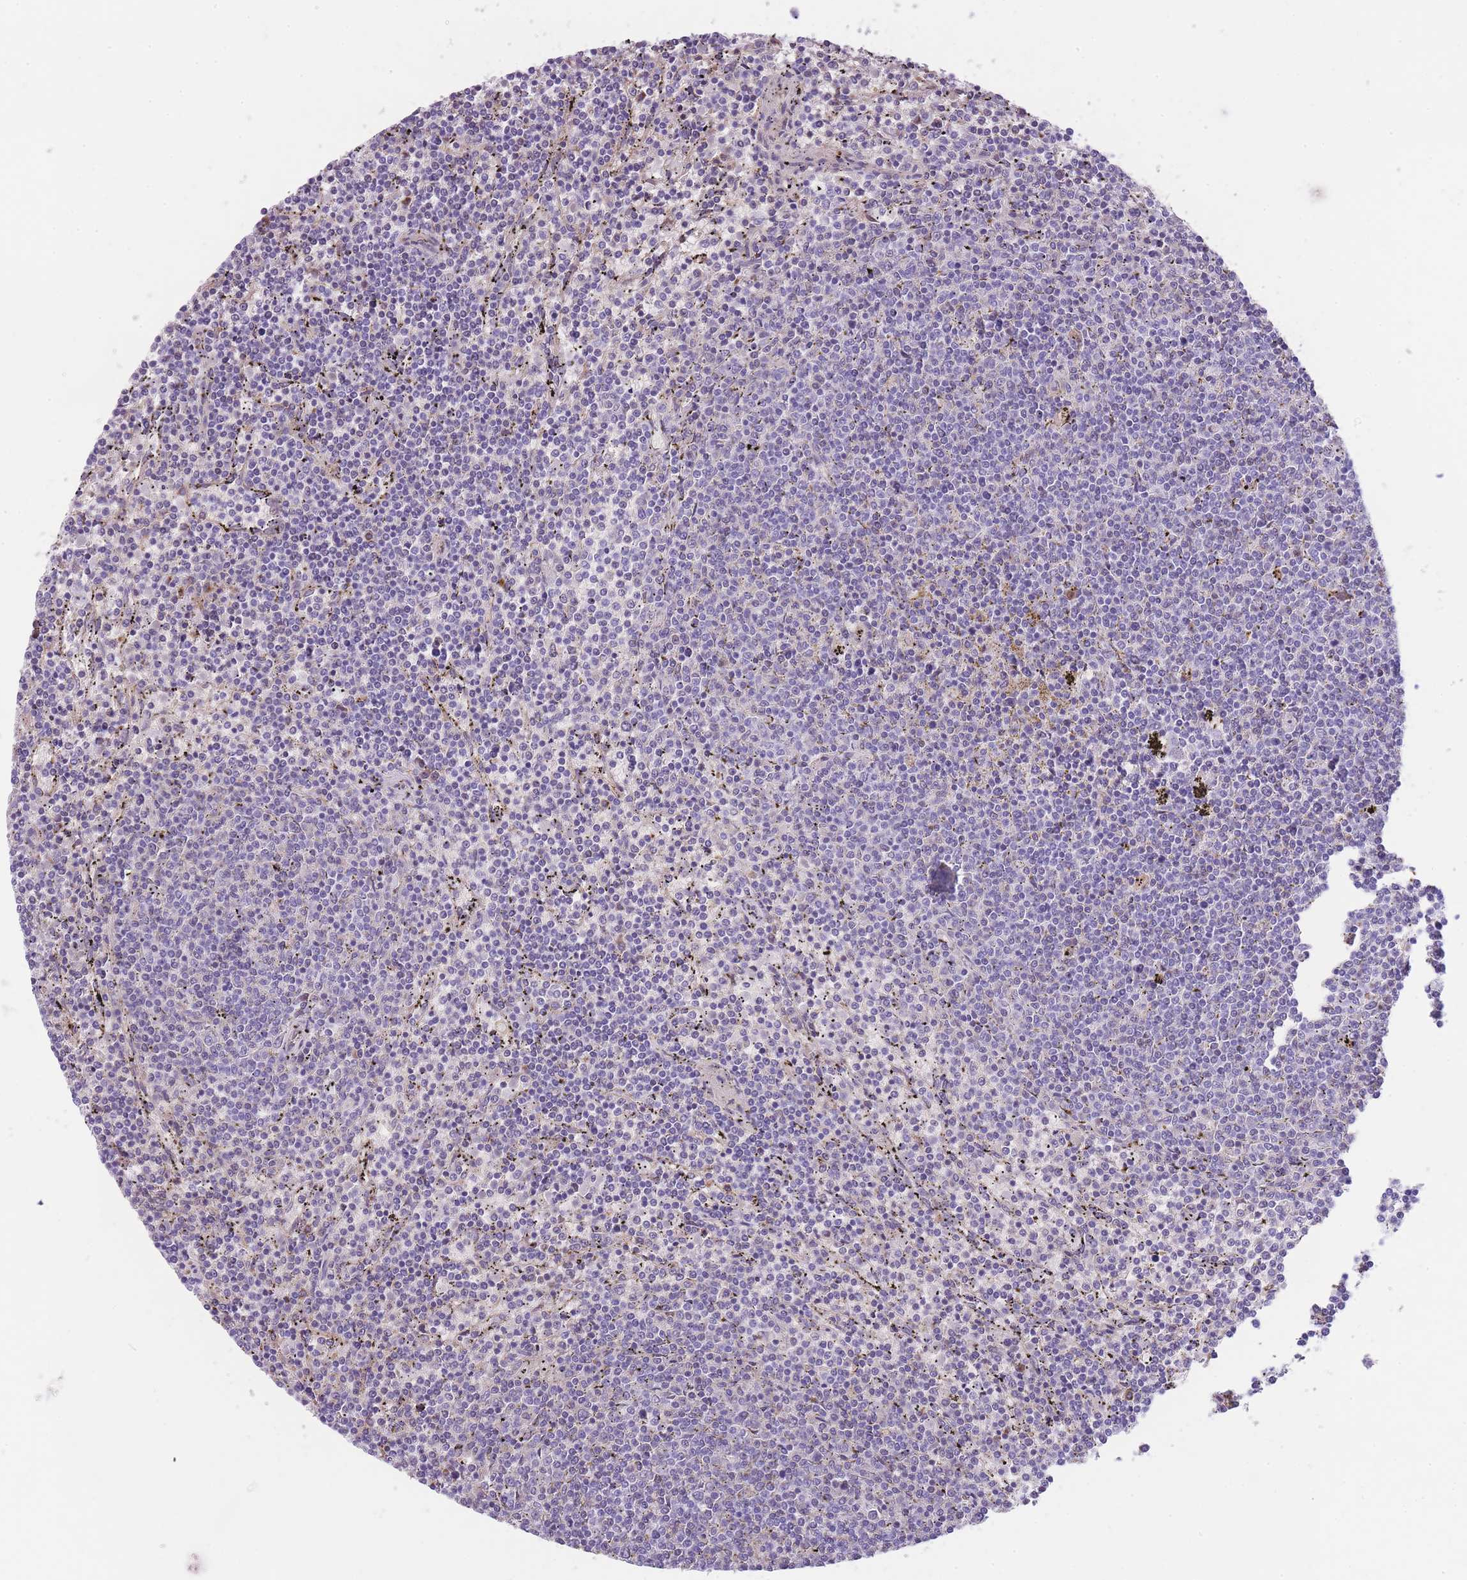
{"staining": {"intensity": "negative", "quantity": "none", "location": "none"}, "tissue": "lymphoma", "cell_type": "Tumor cells", "image_type": "cancer", "snomed": [{"axis": "morphology", "description": "Malignant lymphoma, non-Hodgkin's type, Low grade"}, {"axis": "topography", "description": "Spleen"}], "caption": "This is an immunohistochemistry (IHC) photomicrograph of lymphoma. There is no staining in tumor cells.", "gene": "GNAT1", "patient": {"sex": "female", "age": 50}}